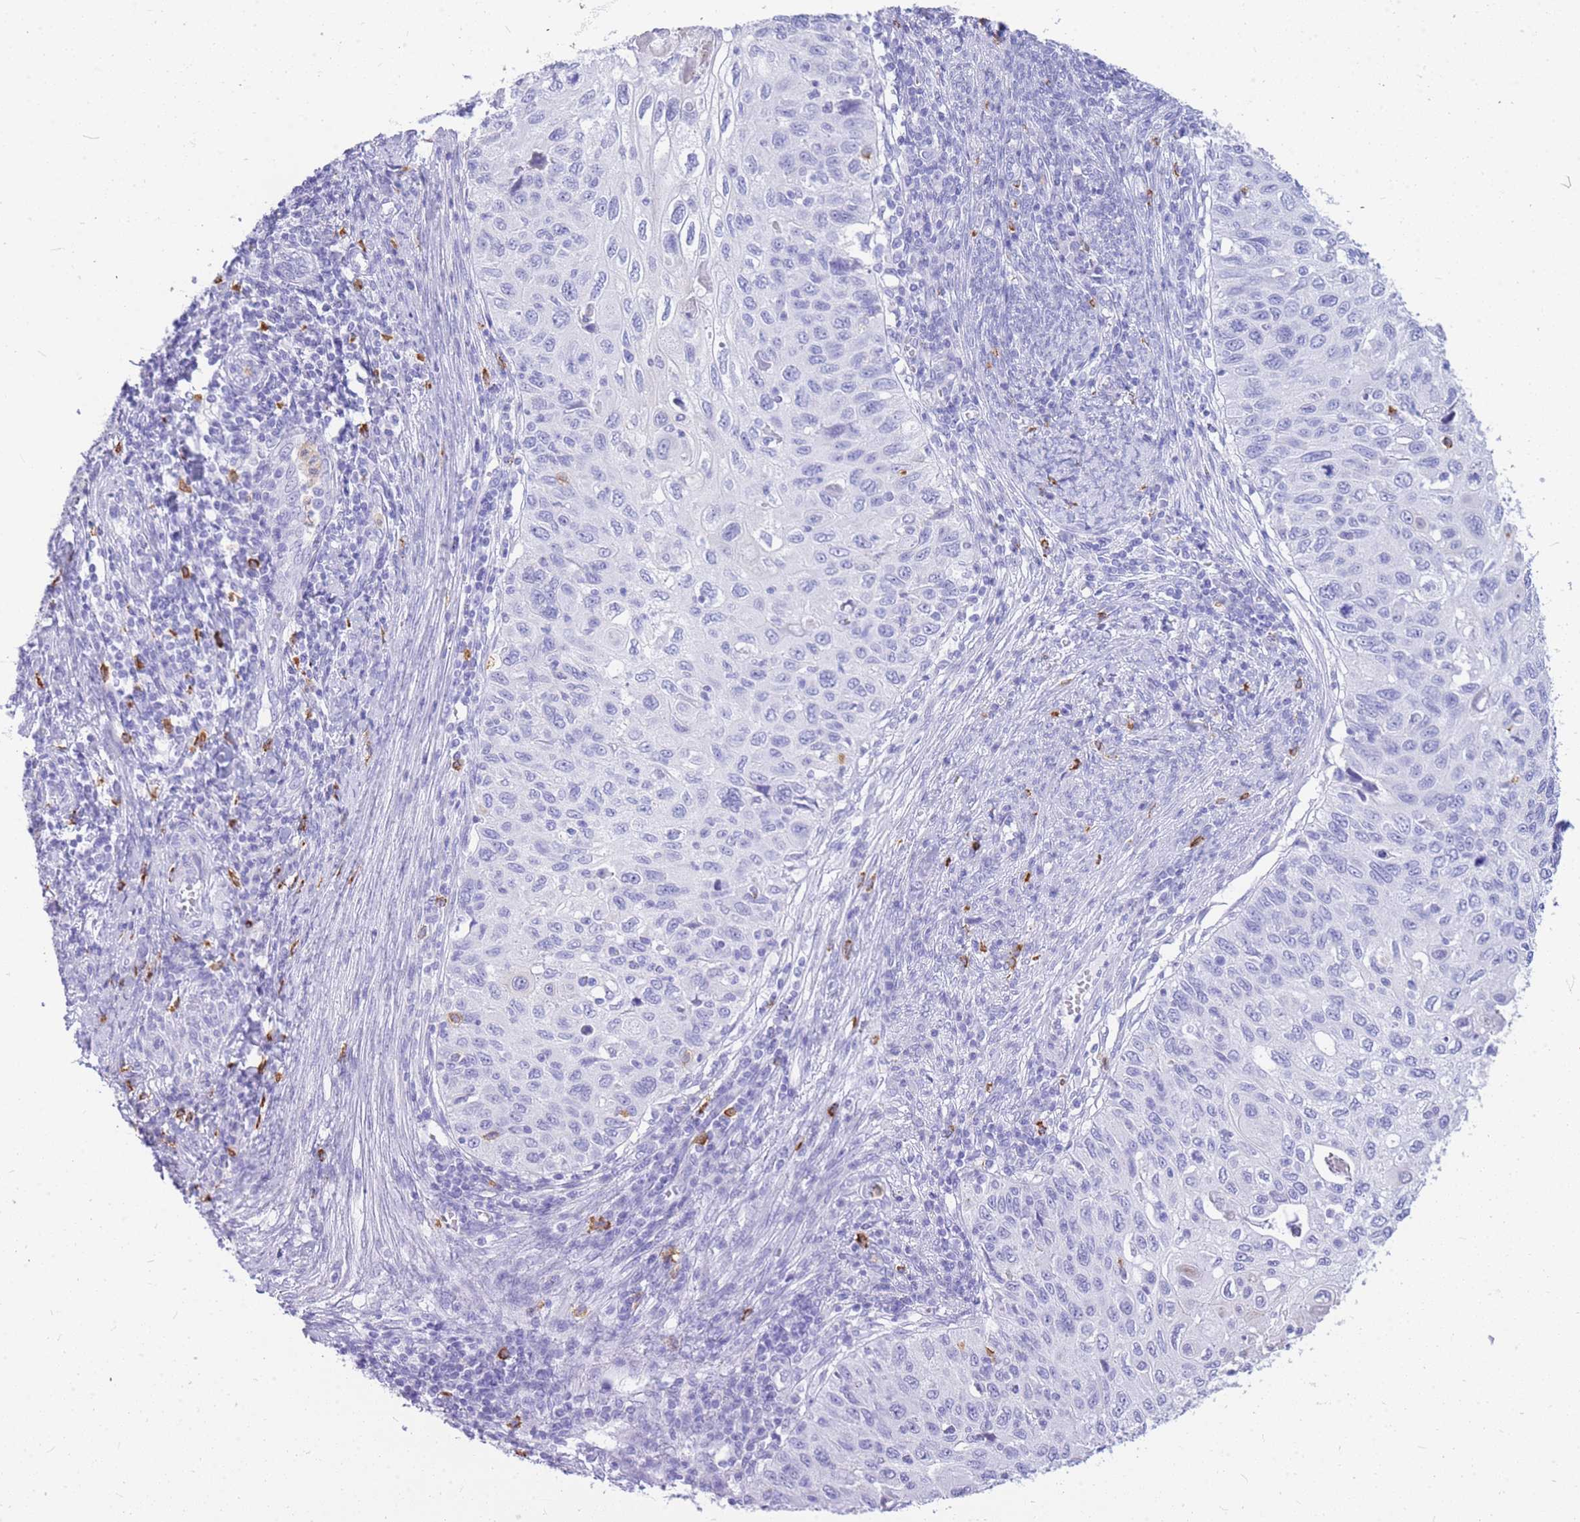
{"staining": {"intensity": "negative", "quantity": "none", "location": "none"}, "tissue": "cervical cancer", "cell_type": "Tumor cells", "image_type": "cancer", "snomed": [{"axis": "morphology", "description": "Squamous cell carcinoma, NOS"}, {"axis": "topography", "description": "Cervix"}], "caption": "This is an IHC histopathology image of human squamous cell carcinoma (cervical). There is no expression in tumor cells.", "gene": "HERC1", "patient": {"sex": "female", "age": 70}}